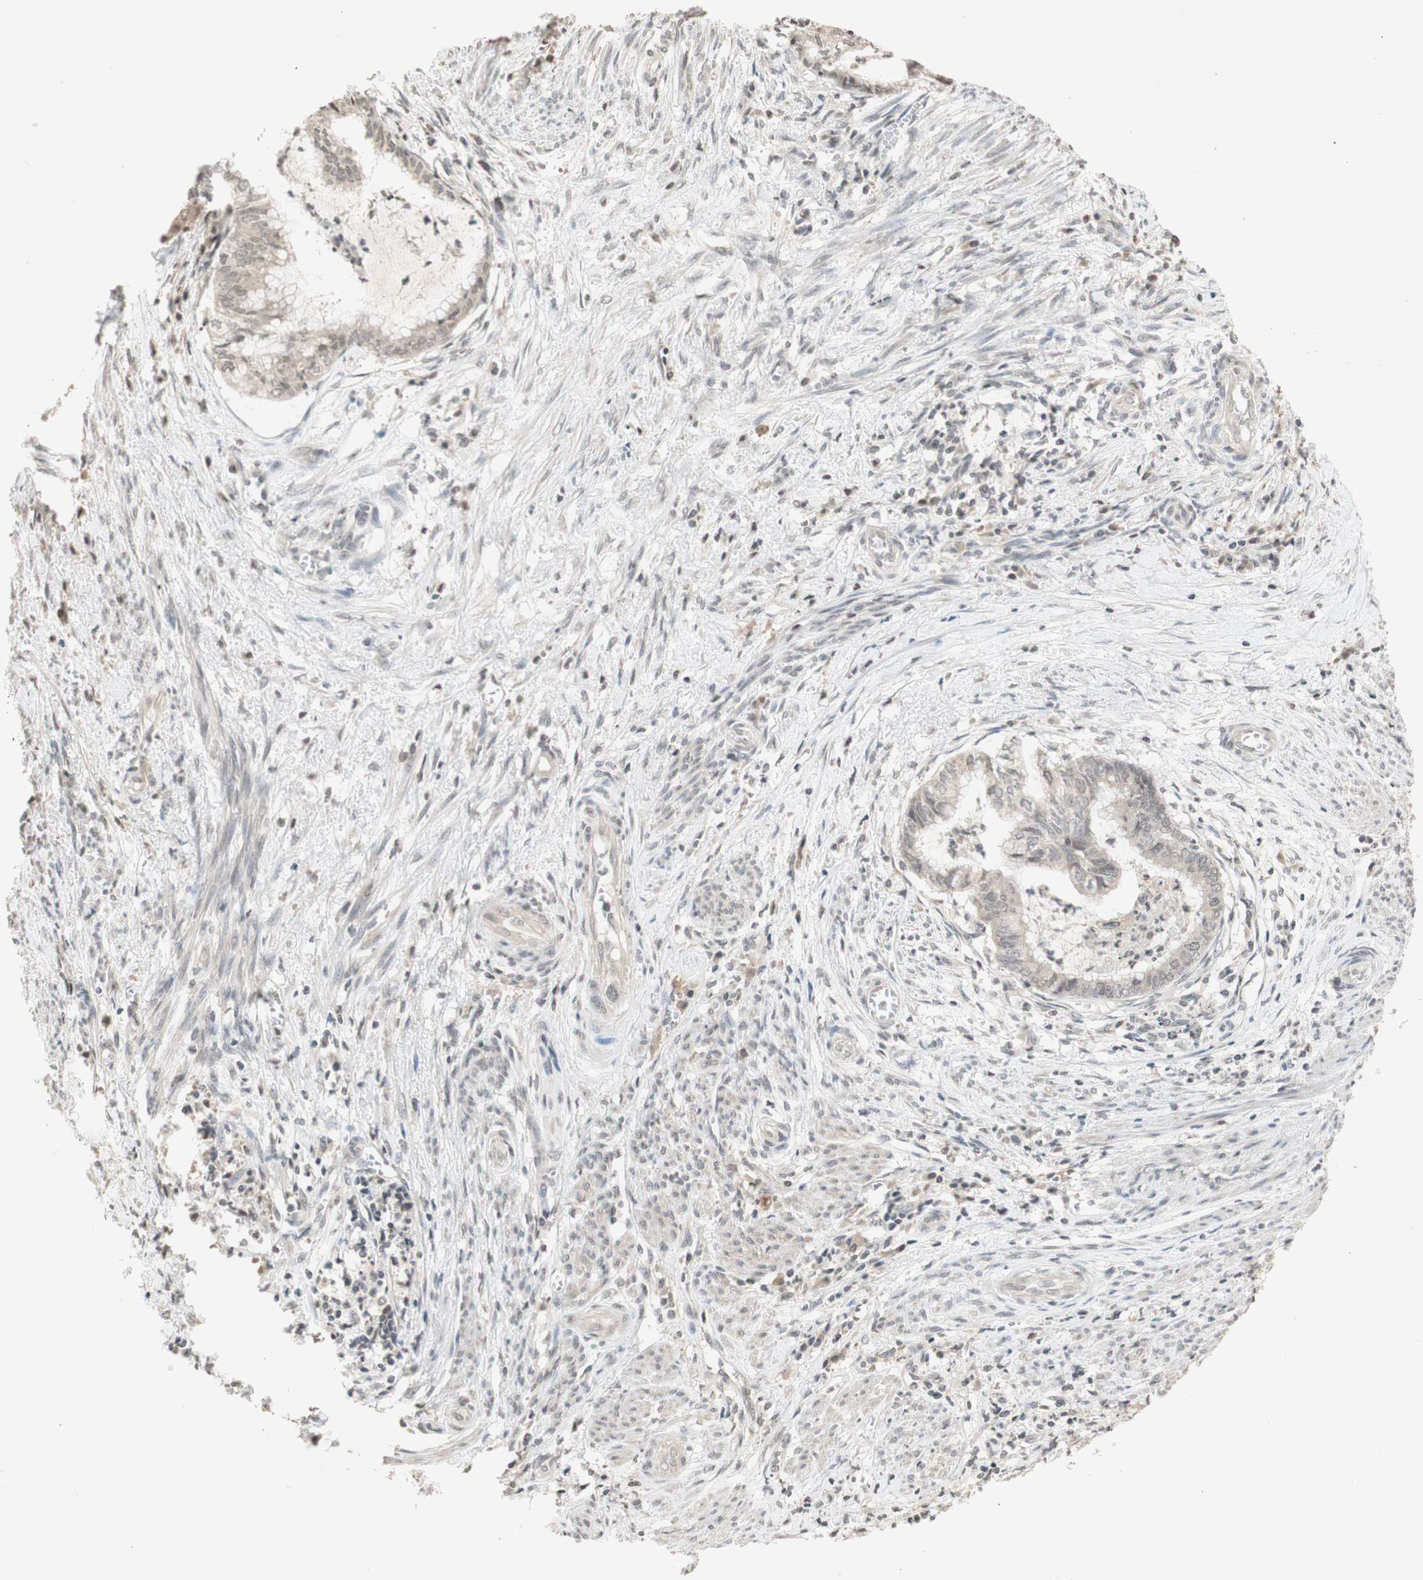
{"staining": {"intensity": "weak", "quantity": ">75%", "location": "cytoplasmic/membranous"}, "tissue": "endometrial cancer", "cell_type": "Tumor cells", "image_type": "cancer", "snomed": [{"axis": "morphology", "description": "Necrosis, NOS"}, {"axis": "morphology", "description": "Adenocarcinoma, NOS"}, {"axis": "topography", "description": "Endometrium"}], "caption": "Immunohistochemistry (IHC) histopathology image of human endometrial cancer (adenocarcinoma) stained for a protein (brown), which exhibits low levels of weak cytoplasmic/membranous staining in about >75% of tumor cells.", "gene": "GLI1", "patient": {"sex": "female", "age": 79}}